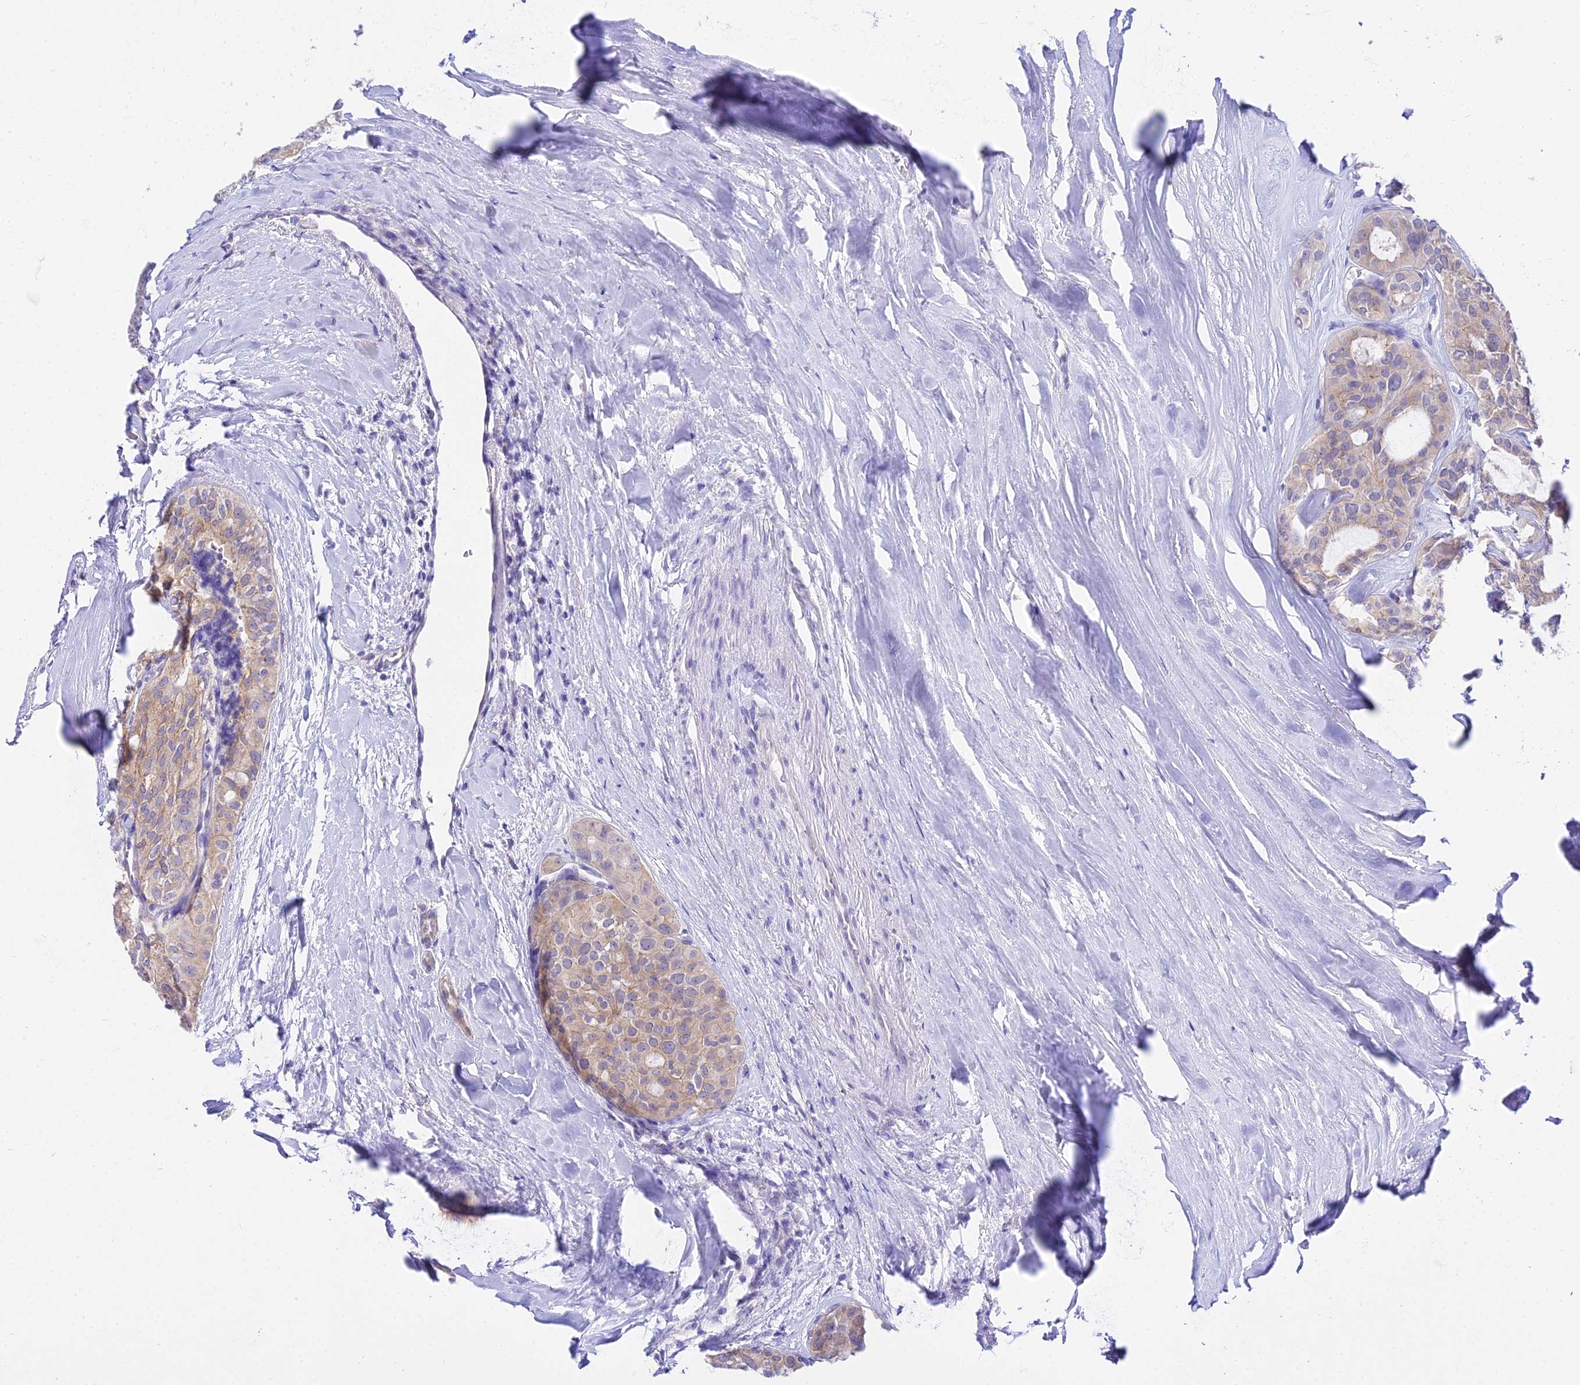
{"staining": {"intensity": "moderate", "quantity": "25%-75%", "location": "cytoplasmic/membranous"}, "tissue": "thyroid cancer", "cell_type": "Tumor cells", "image_type": "cancer", "snomed": [{"axis": "morphology", "description": "Follicular adenoma carcinoma, NOS"}, {"axis": "topography", "description": "Thyroid gland"}], "caption": "High-power microscopy captured an IHC micrograph of follicular adenoma carcinoma (thyroid), revealing moderate cytoplasmic/membranous expression in about 25%-75% of tumor cells. (Stains: DAB (3,3'-diaminobenzidine) in brown, nuclei in blue, Microscopy: brightfield microscopy at high magnification).", "gene": "ATG16L2", "patient": {"sex": "male", "age": 75}}